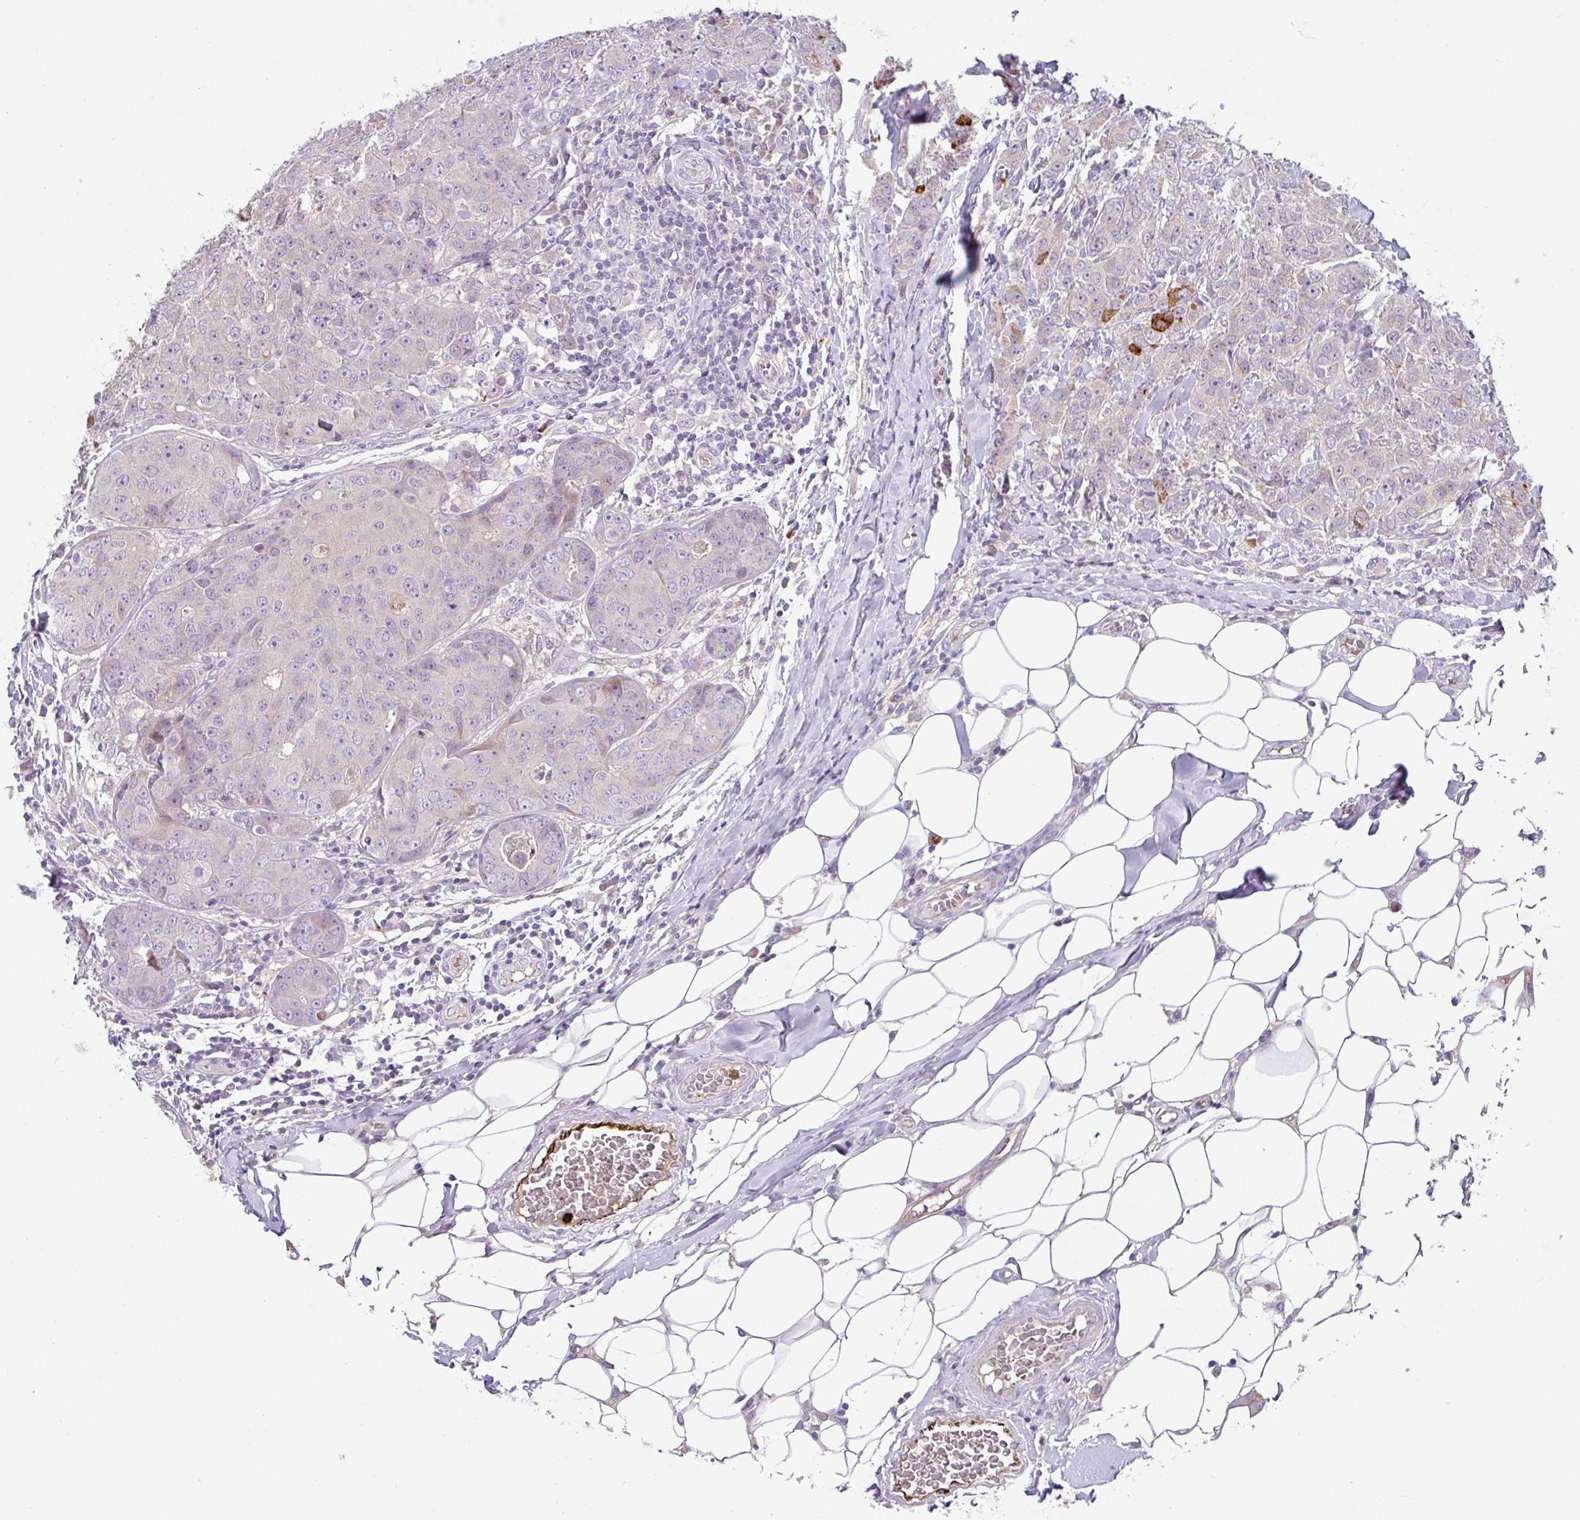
{"staining": {"intensity": "strong", "quantity": "<25%", "location": "cytoplasmic/membranous"}, "tissue": "breast cancer", "cell_type": "Tumor cells", "image_type": "cancer", "snomed": [{"axis": "morphology", "description": "Duct carcinoma"}, {"axis": "topography", "description": "Breast"}], "caption": "DAB (3,3'-diaminobenzidine) immunohistochemical staining of breast cancer displays strong cytoplasmic/membranous protein expression in about <25% of tumor cells.", "gene": "CRISP3", "patient": {"sex": "female", "age": 43}}